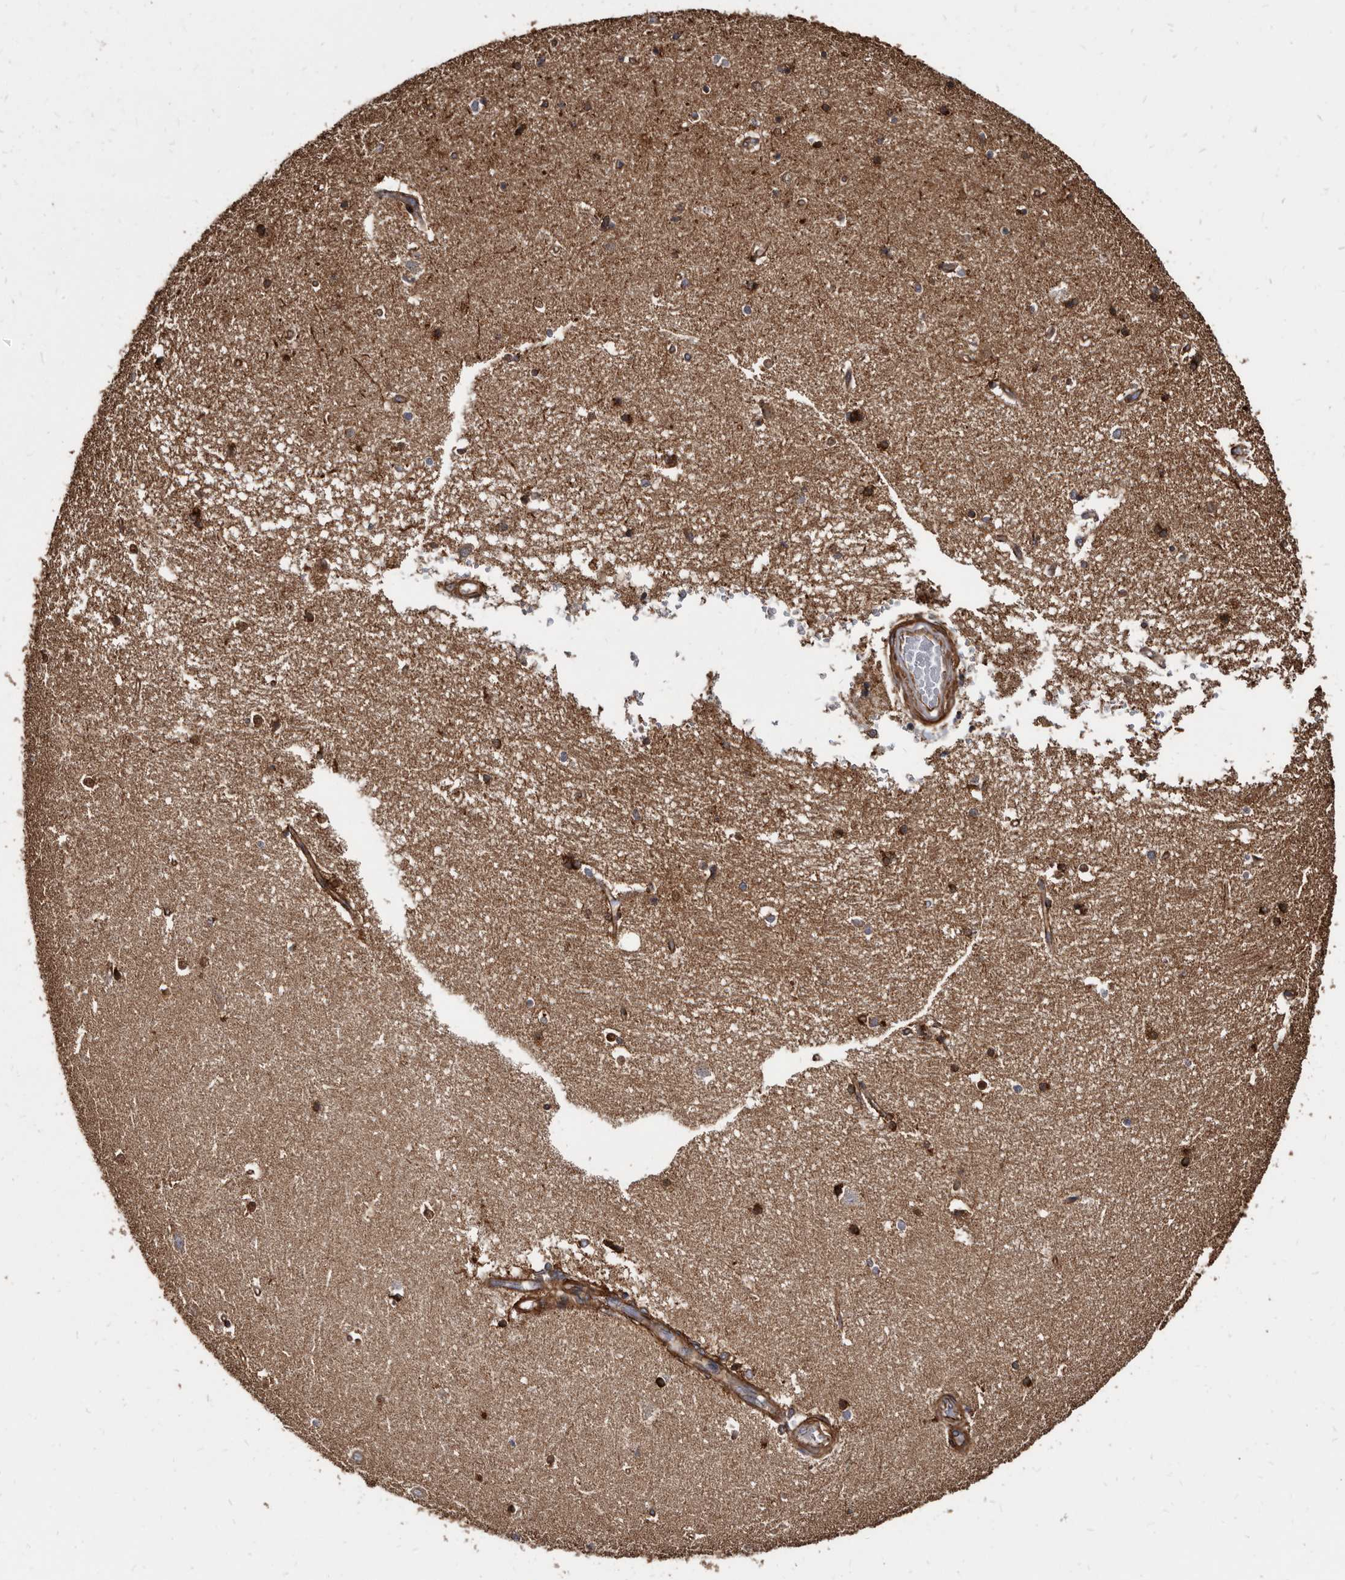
{"staining": {"intensity": "moderate", "quantity": "<25%", "location": "cytoplasmic/membranous"}, "tissue": "hippocampus", "cell_type": "Glial cells", "image_type": "normal", "snomed": [{"axis": "morphology", "description": "Normal tissue, NOS"}, {"axis": "topography", "description": "Hippocampus"}], "caption": "Hippocampus stained with a protein marker displays moderate staining in glial cells.", "gene": "KCTD20", "patient": {"sex": "male", "age": 45}}